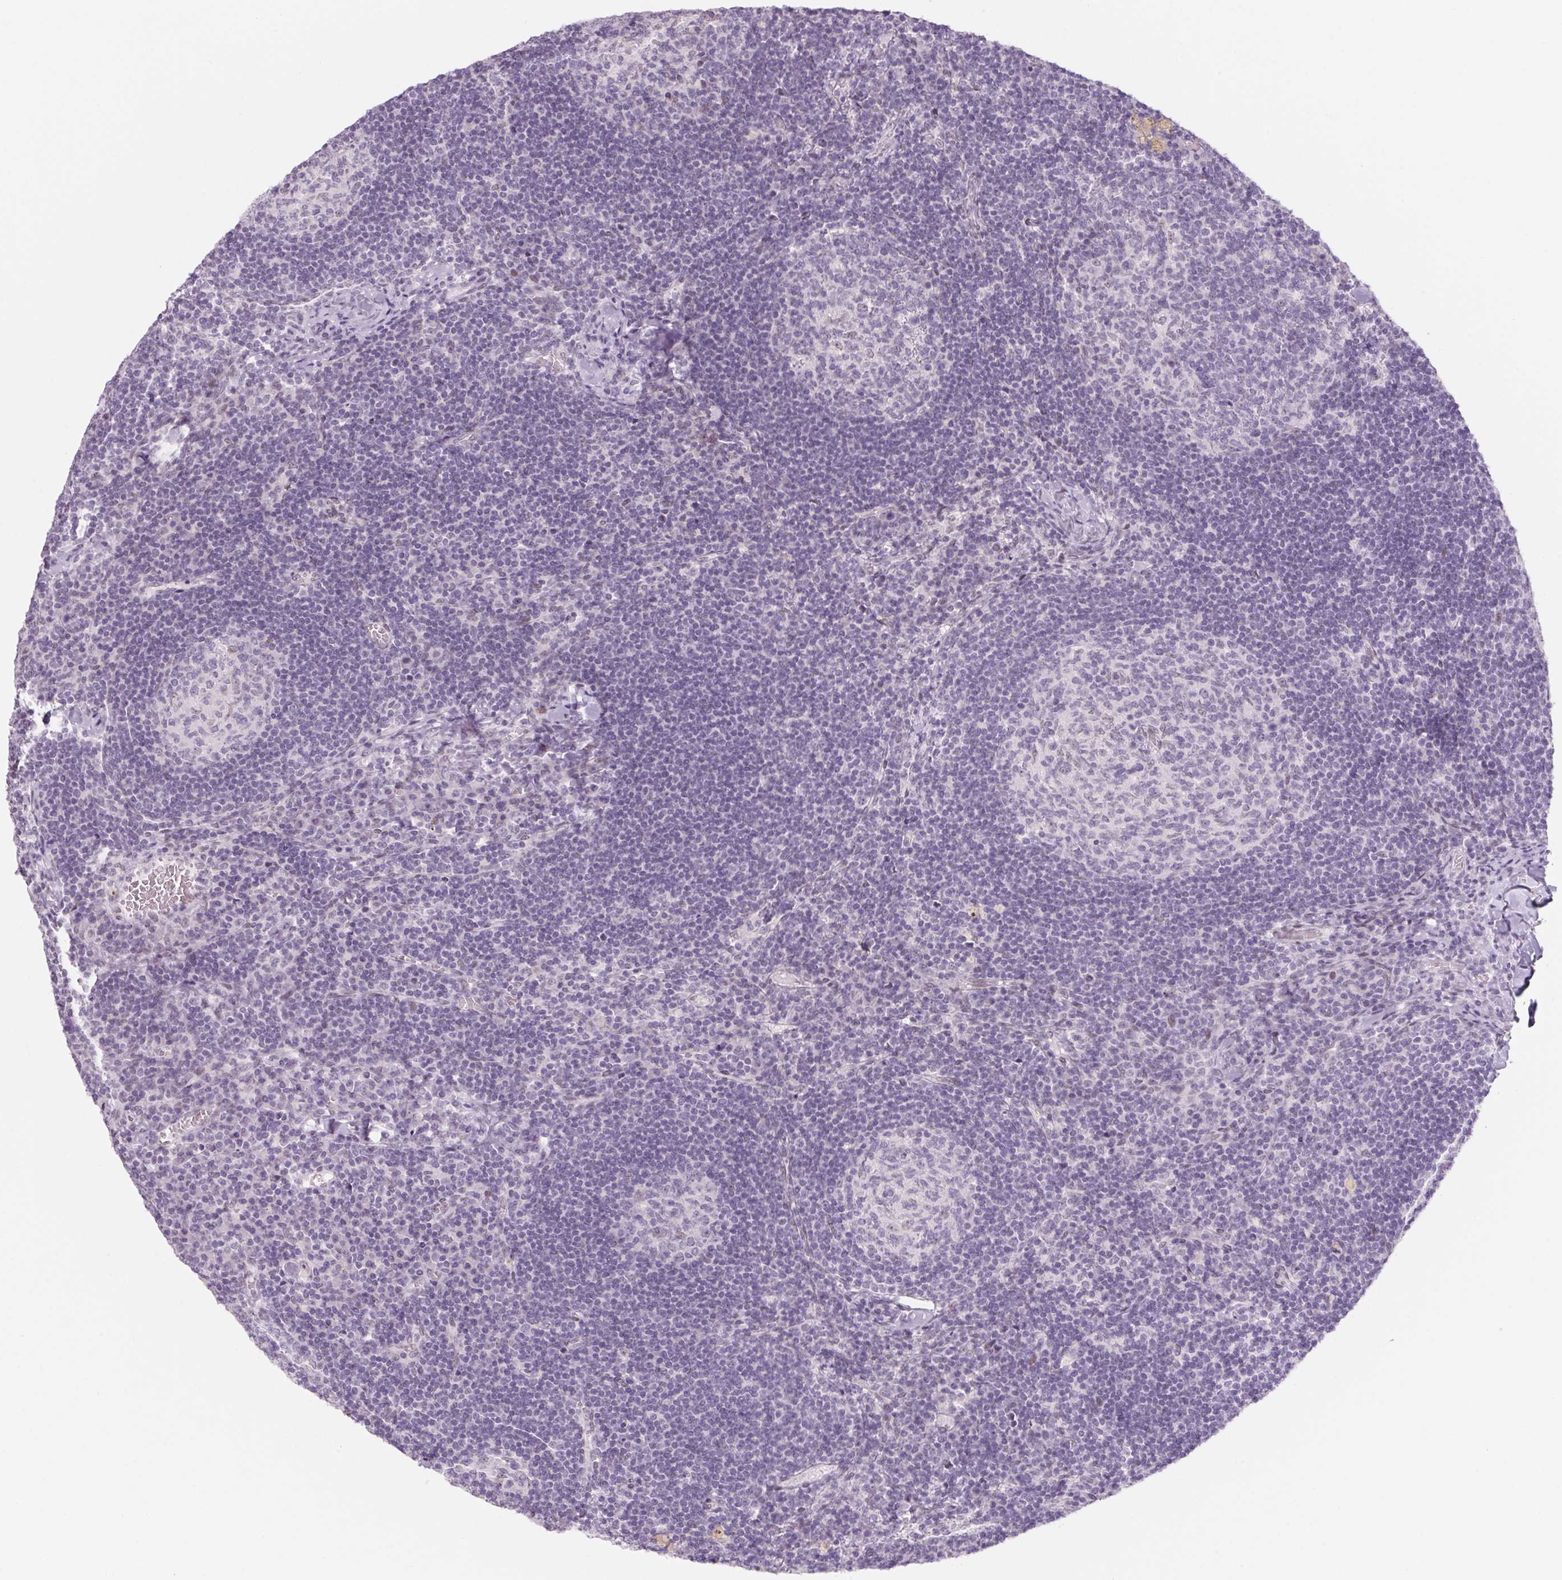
{"staining": {"intensity": "negative", "quantity": "none", "location": "none"}, "tissue": "lymph node", "cell_type": "Germinal center cells", "image_type": "normal", "snomed": [{"axis": "morphology", "description": "Normal tissue, NOS"}, {"axis": "topography", "description": "Lymph node"}], "caption": "Photomicrograph shows no protein expression in germinal center cells of normal lymph node. Nuclei are stained in blue.", "gene": "KCNQ2", "patient": {"sex": "male", "age": 67}}